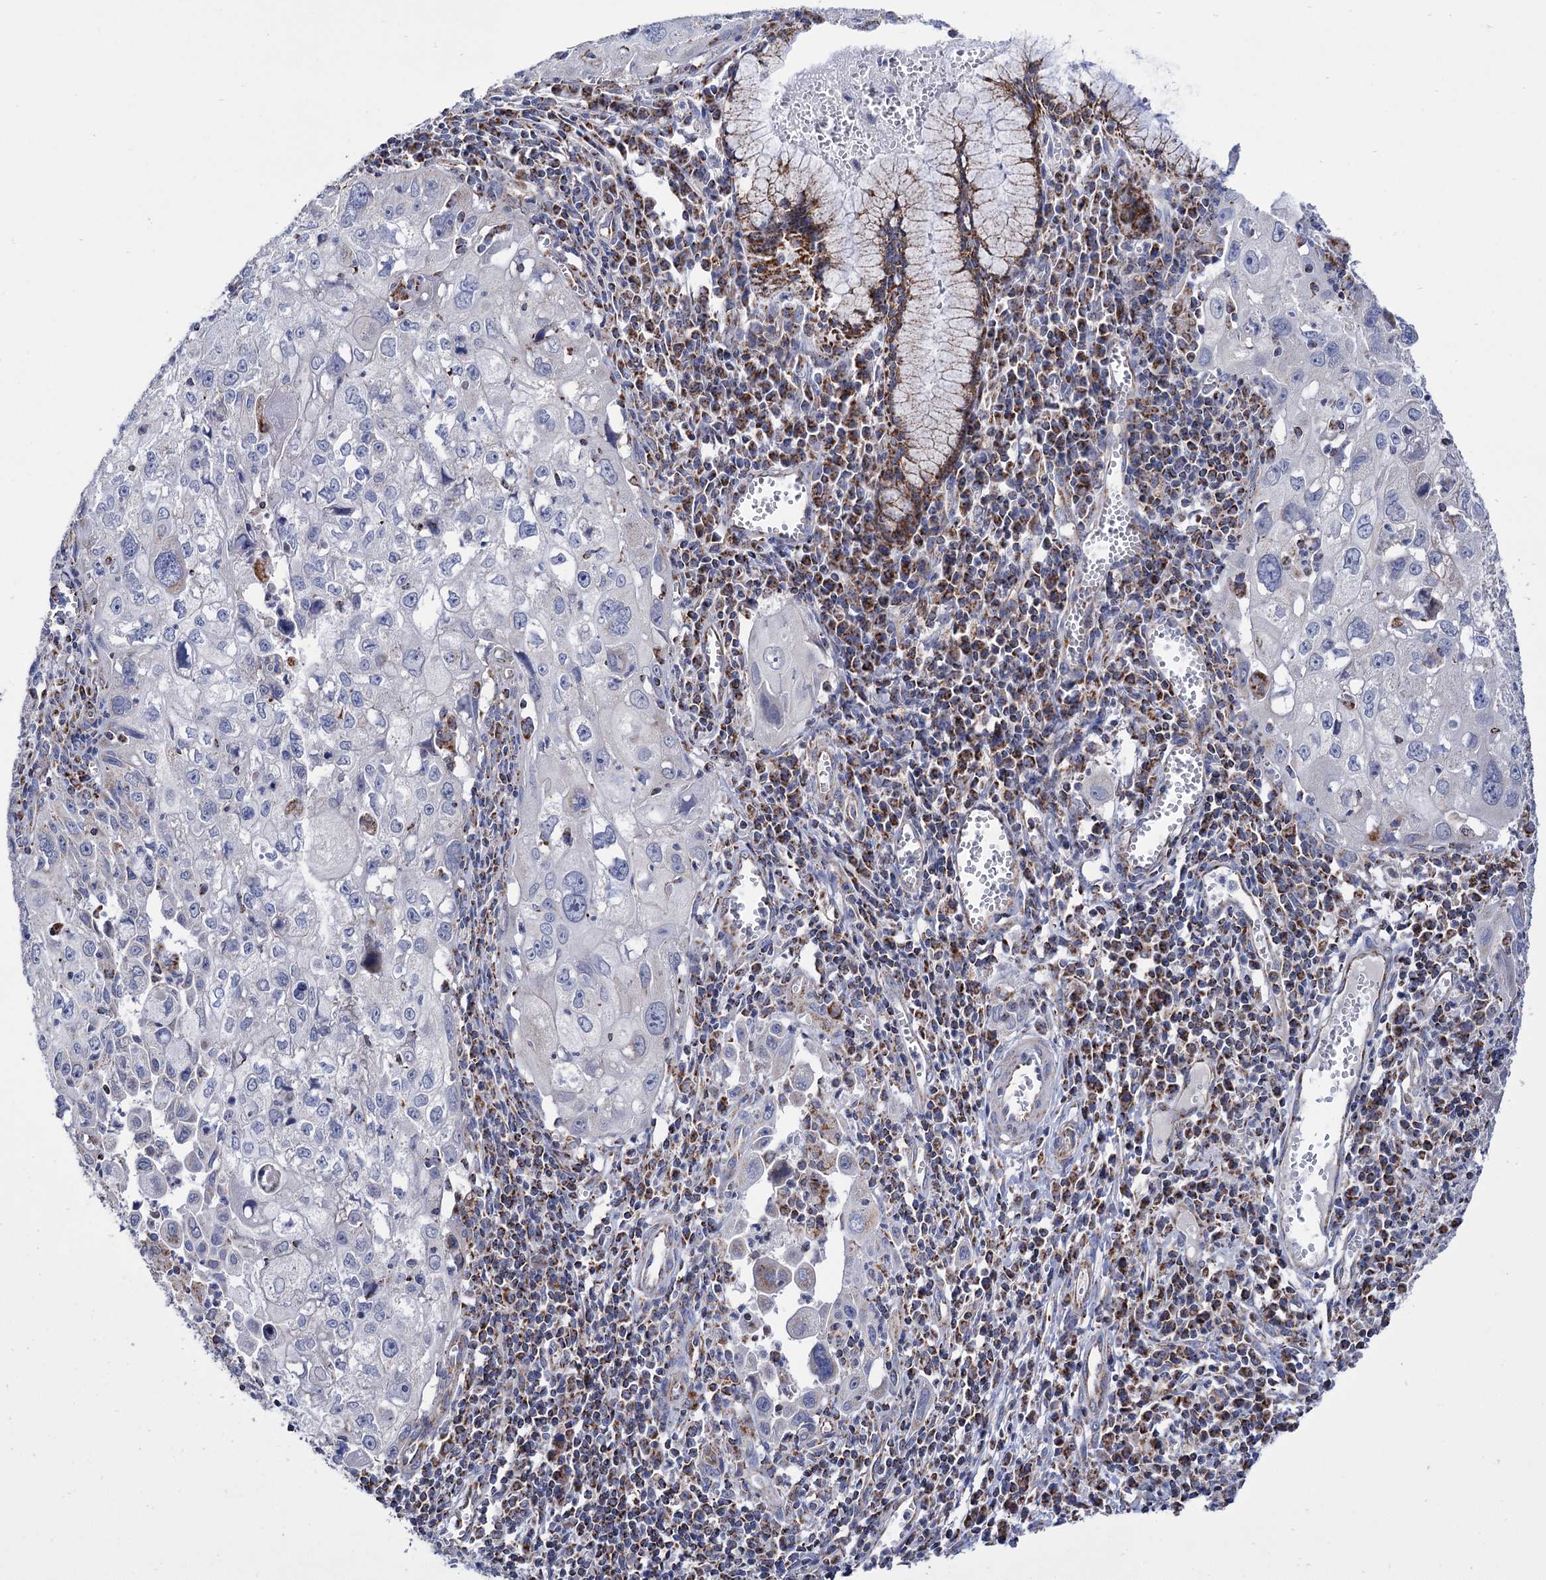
{"staining": {"intensity": "negative", "quantity": "none", "location": "none"}, "tissue": "cervical cancer", "cell_type": "Tumor cells", "image_type": "cancer", "snomed": [{"axis": "morphology", "description": "Squamous cell carcinoma, NOS"}, {"axis": "topography", "description": "Cervix"}], "caption": "DAB immunohistochemical staining of human cervical squamous cell carcinoma demonstrates no significant expression in tumor cells.", "gene": "ABHD10", "patient": {"sex": "female", "age": 42}}